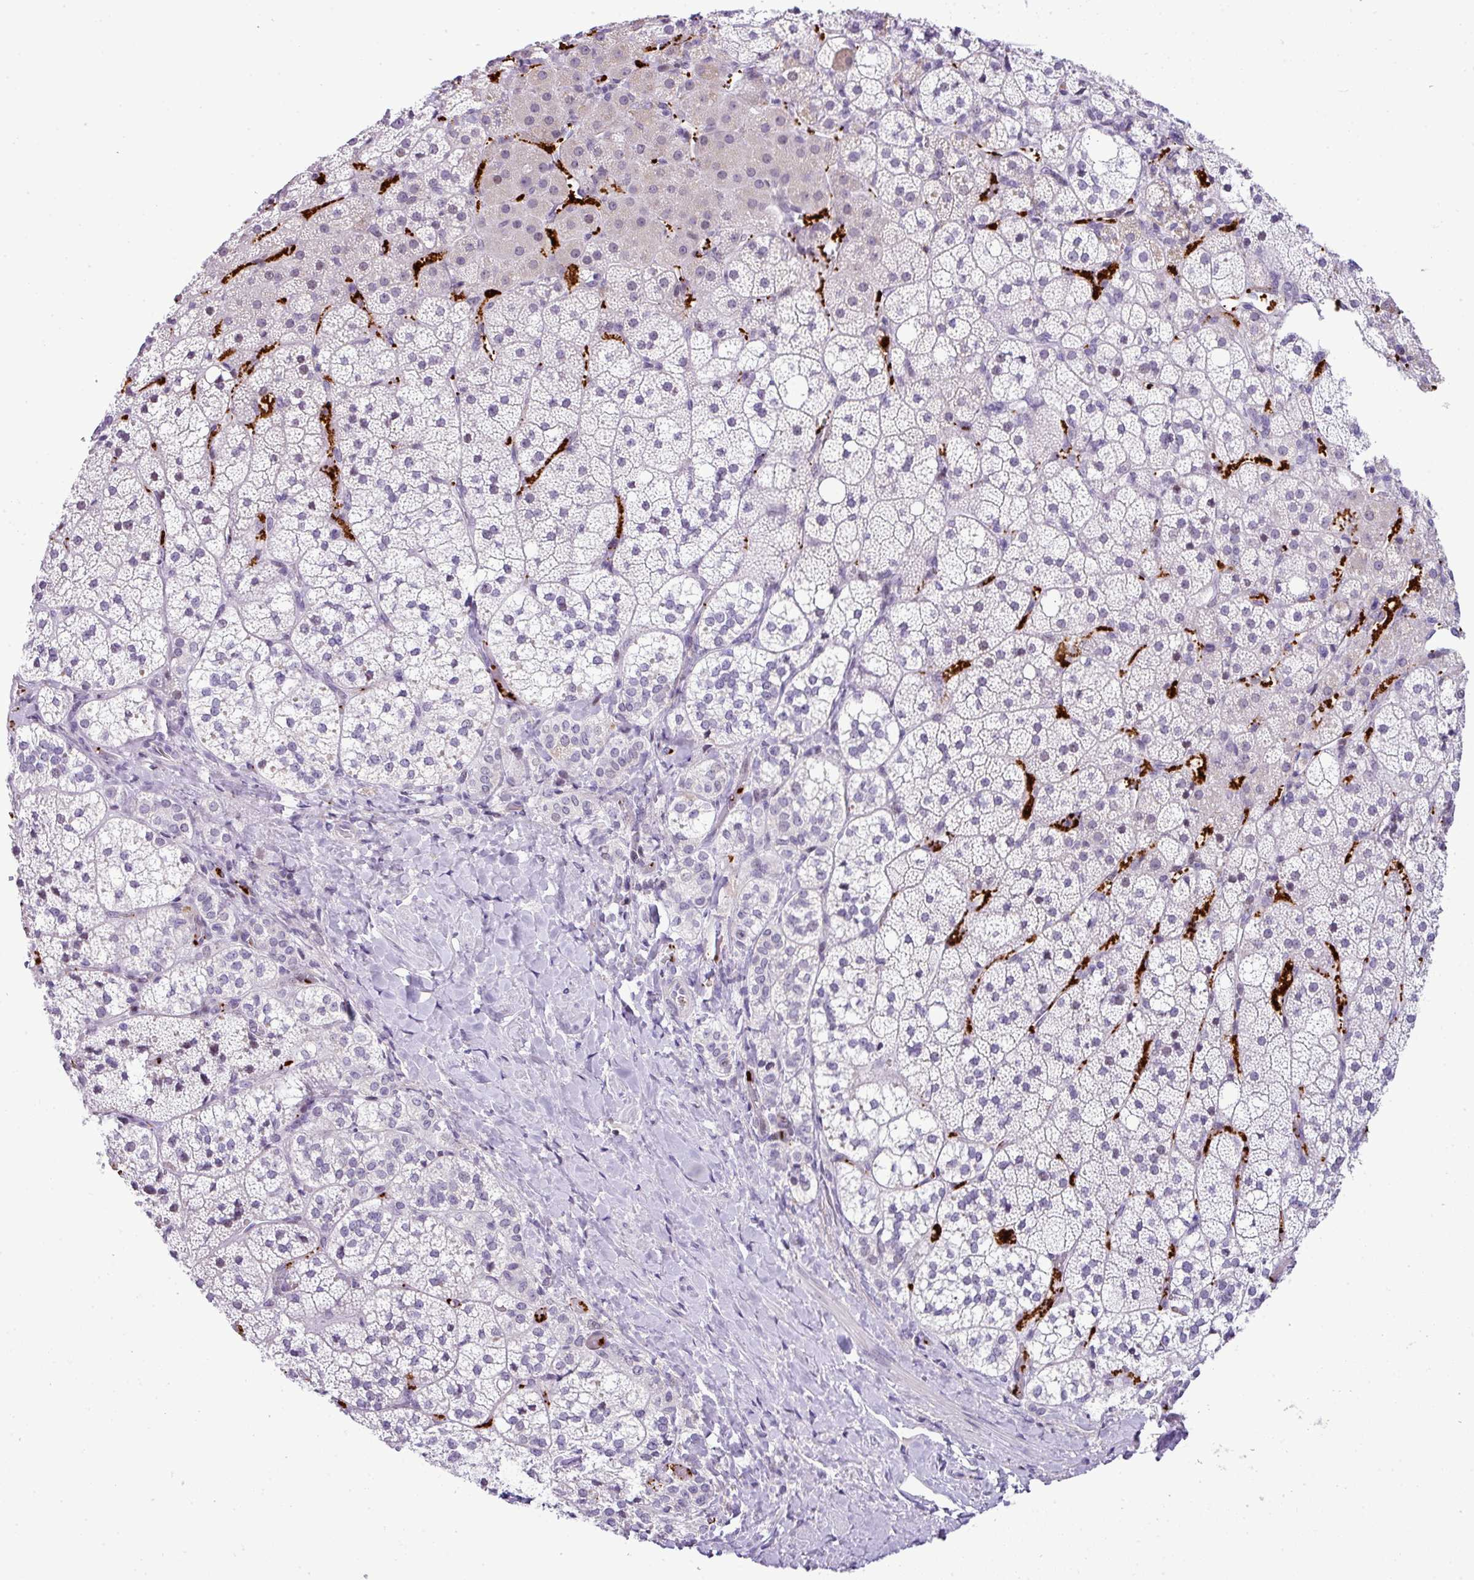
{"staining": {"intensity": "negative", "quantity": "none", "location": "none"}, "tissue": "adrenal gland", "cell_type": "Glandular cells", "image_type": "normal", "snomed": [{"axis": "morphology", "description": "Normal tissue, NOS"}, {"axis": "topography", "description": "Adrenal gland"}], "caption": "Adrenal gland was stained to show a protein in brown. There is no significant staining in glandular cells. The staining was performed using DAB to visualize the protein expression in brown, while the nuclei were stained in blue with hematoxylin (Magnification: 20x).", "gene": "CMTM5", "patient": {"sex": "male", "age": 53}}